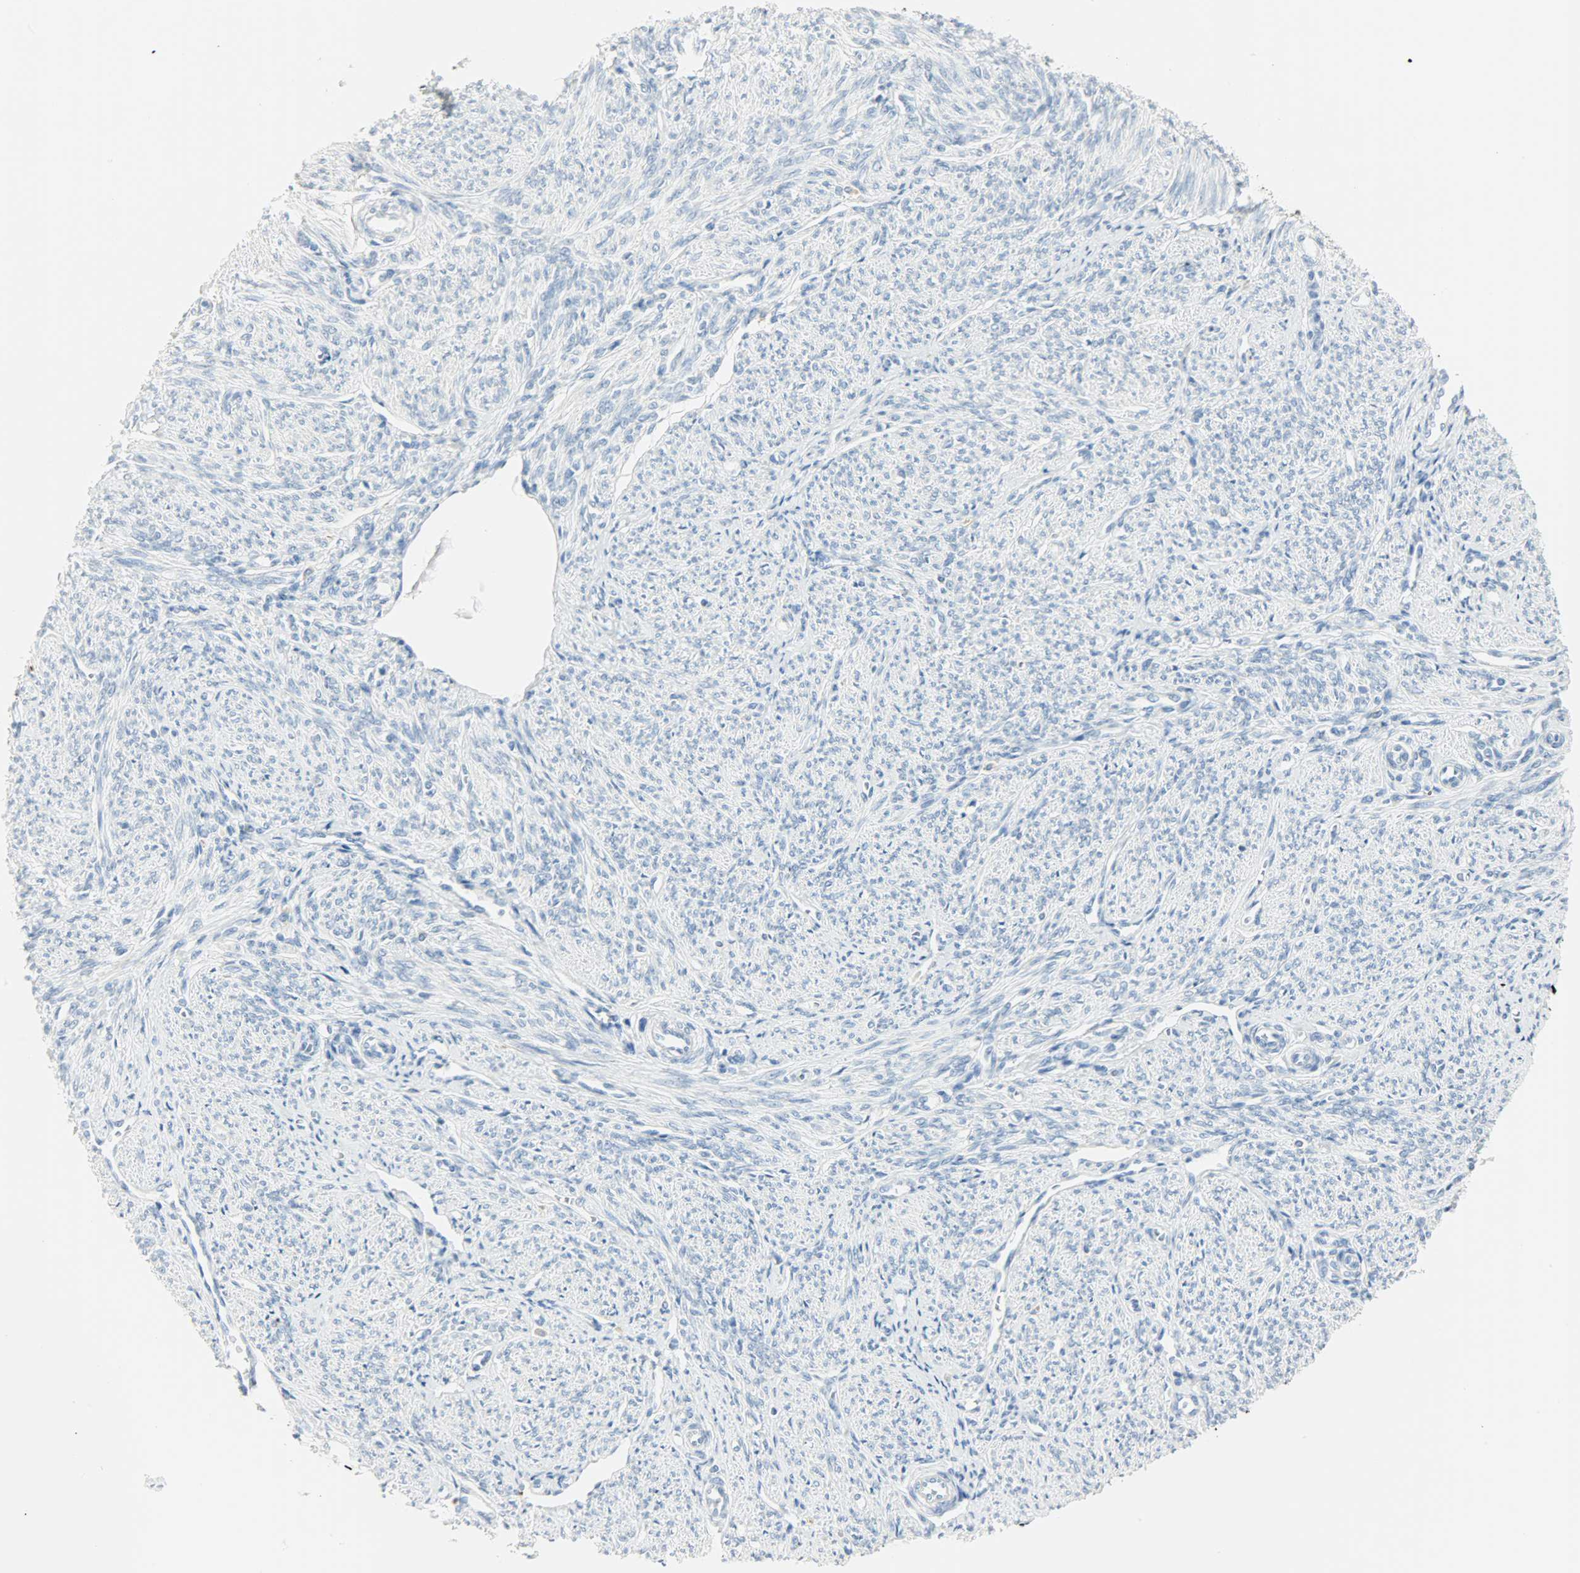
{"staining": {"intensity": "negative", "quantity": "none", "location": "none"}, "tissue": "smooth muscle", "cell_type": "Smooth muscle cells", "image_type": "normal", "snomed": [{"axis": "morphology", "description": "Normal tissue, NOS"}, {"axis": "topography", "description": "Smooth muscle"}], "caption": "Human smooth muscle stained for a protein using immunohistochemistry (IHC) shows no positivity in smooth muscle cells.", "gene": "PTPN6", "patient": {"sex": "female", "age": 65}}